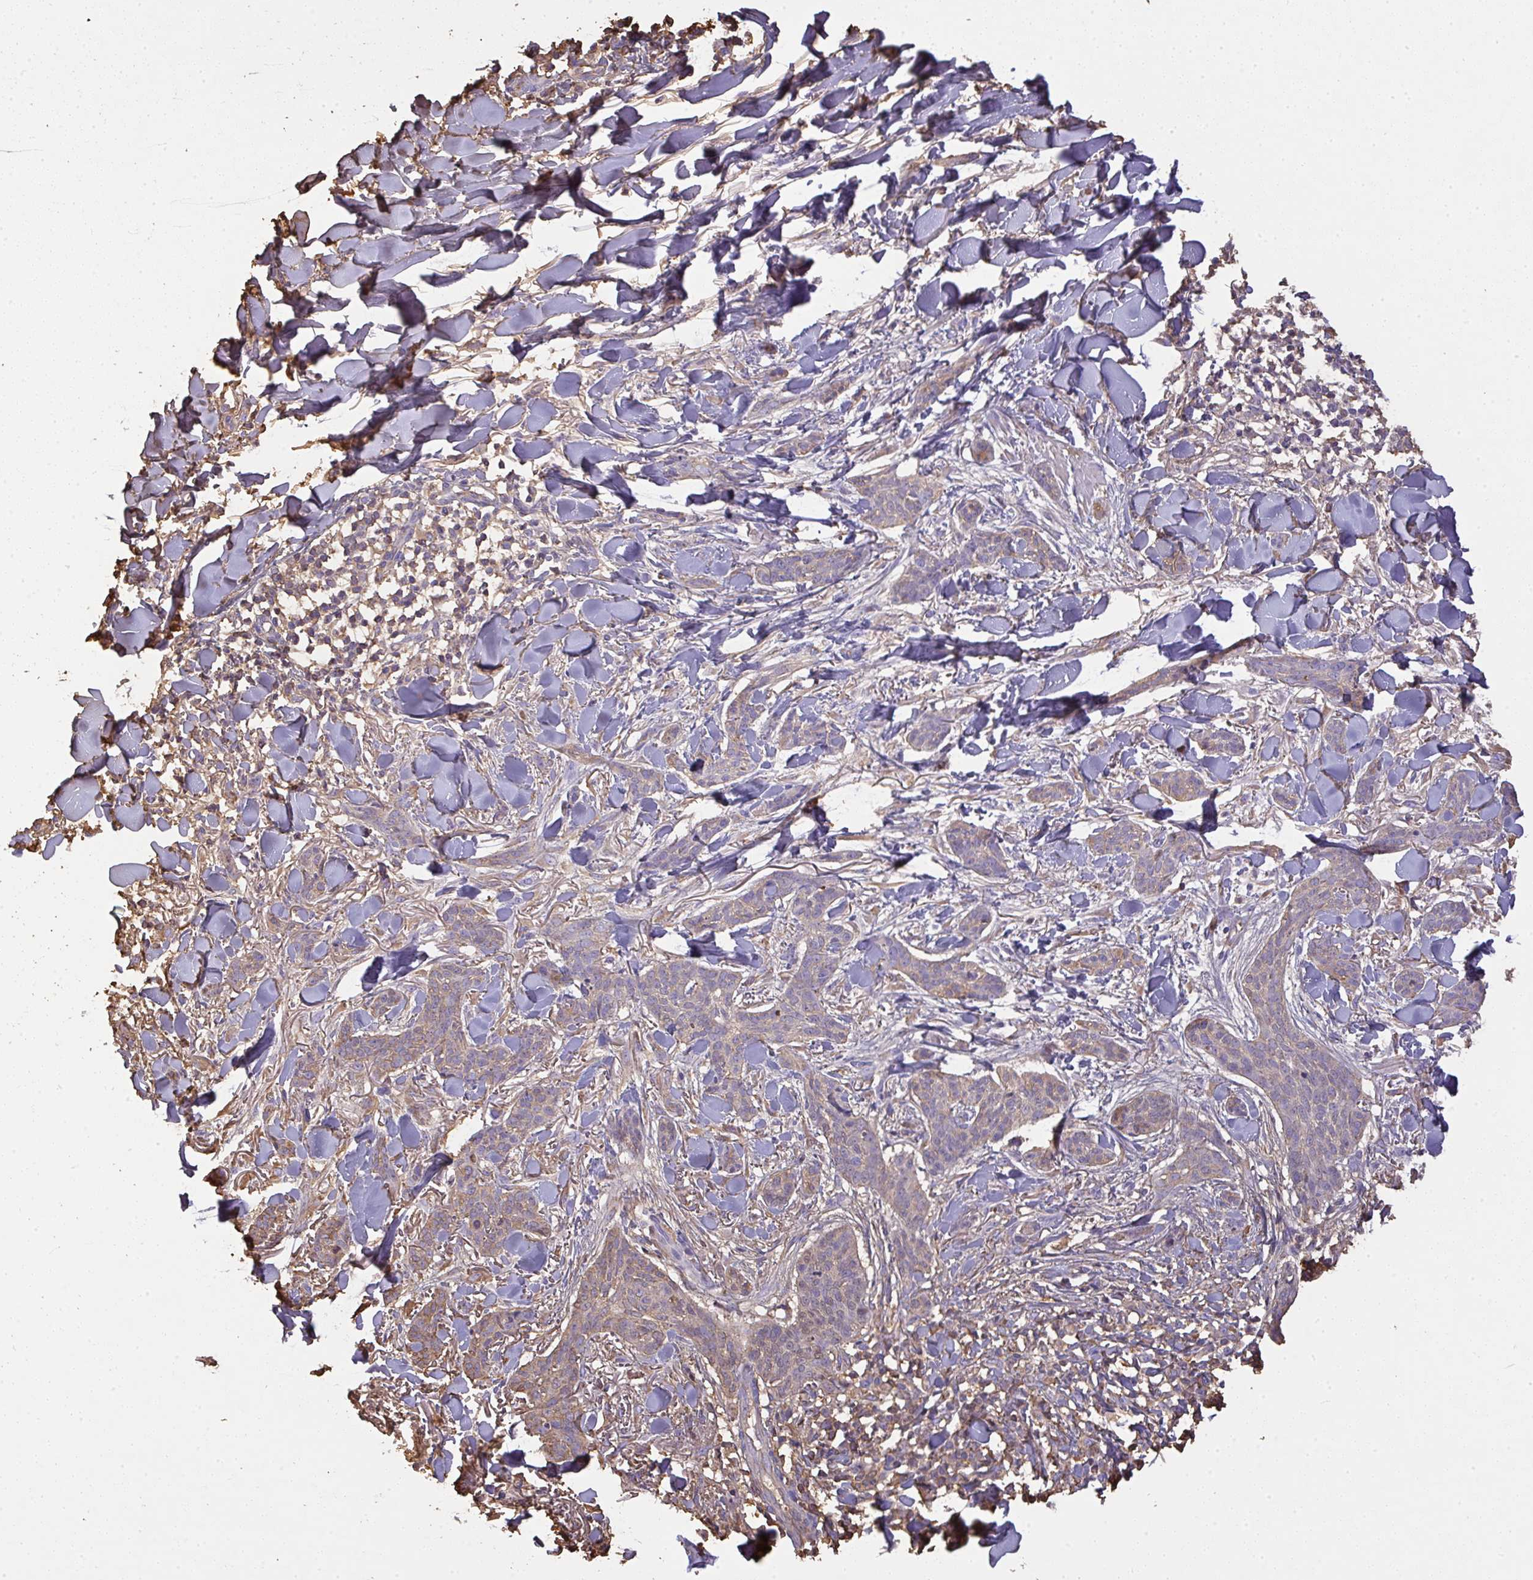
{"staining": {"intensity": "weak", "quantity": "25%-75%", "location": "cytoplasmic/membranous"}, "tissue": "skin cancer", "cell_type": "Tumor cells", "image_type": "cancer", "snomed": [{"axis": "morphology", "description": "Basal cell carcinoma"}, {"axis": "topography", "description": "Skin"}], "caption": "Immunohistochemical staining of human skin basal cell carcinoma shows low levels of weak cytoplasmic/membranous protein staining in about 25%-75% of tumor cells.", "gene": "SMYD5", "patient": {"sex": "male", "age": 52}}